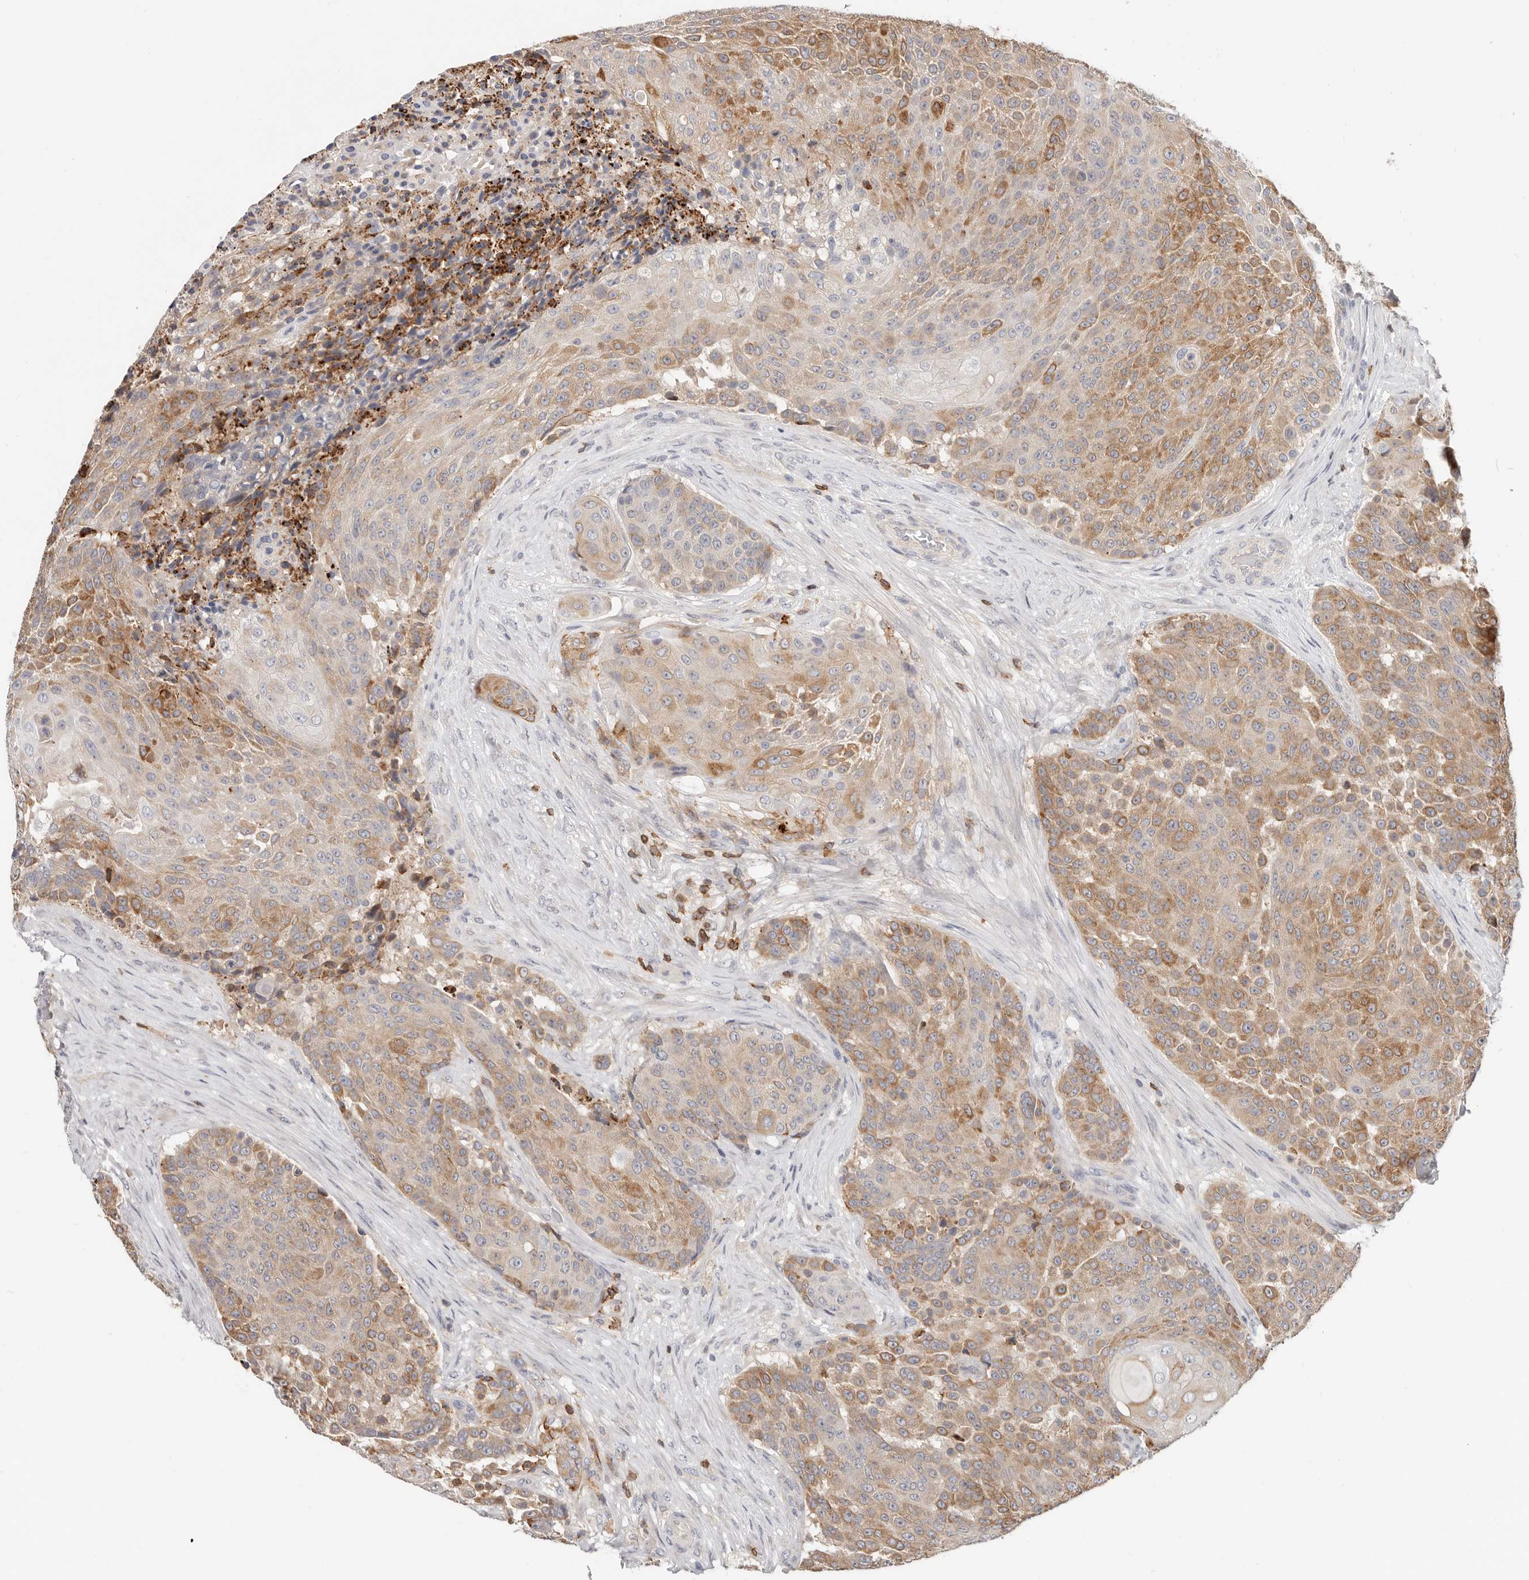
{"staining": {"intensity": "moderate", "quantity": ">75%", "location": "cytoplasmic/membranous"}, "tissue": "urothelial cancer", "cell_type": "Tumor cells", "image_type": "cancer", "snomed": [{"axis": "morphology", "description": "Urothelial carcinoma, High grade"}, {"axis": "topography", "description": "Urinary bladder"}], "caption": "Moderate cytoplasmic/membranous protein positivity is appreciated in about >75% of tumor cells in urothelial cancer. (IHC, brightfield microscopy, high magnification).", "gene": "TMEM63B", "patient": {"sex": "female", "age": 63}}